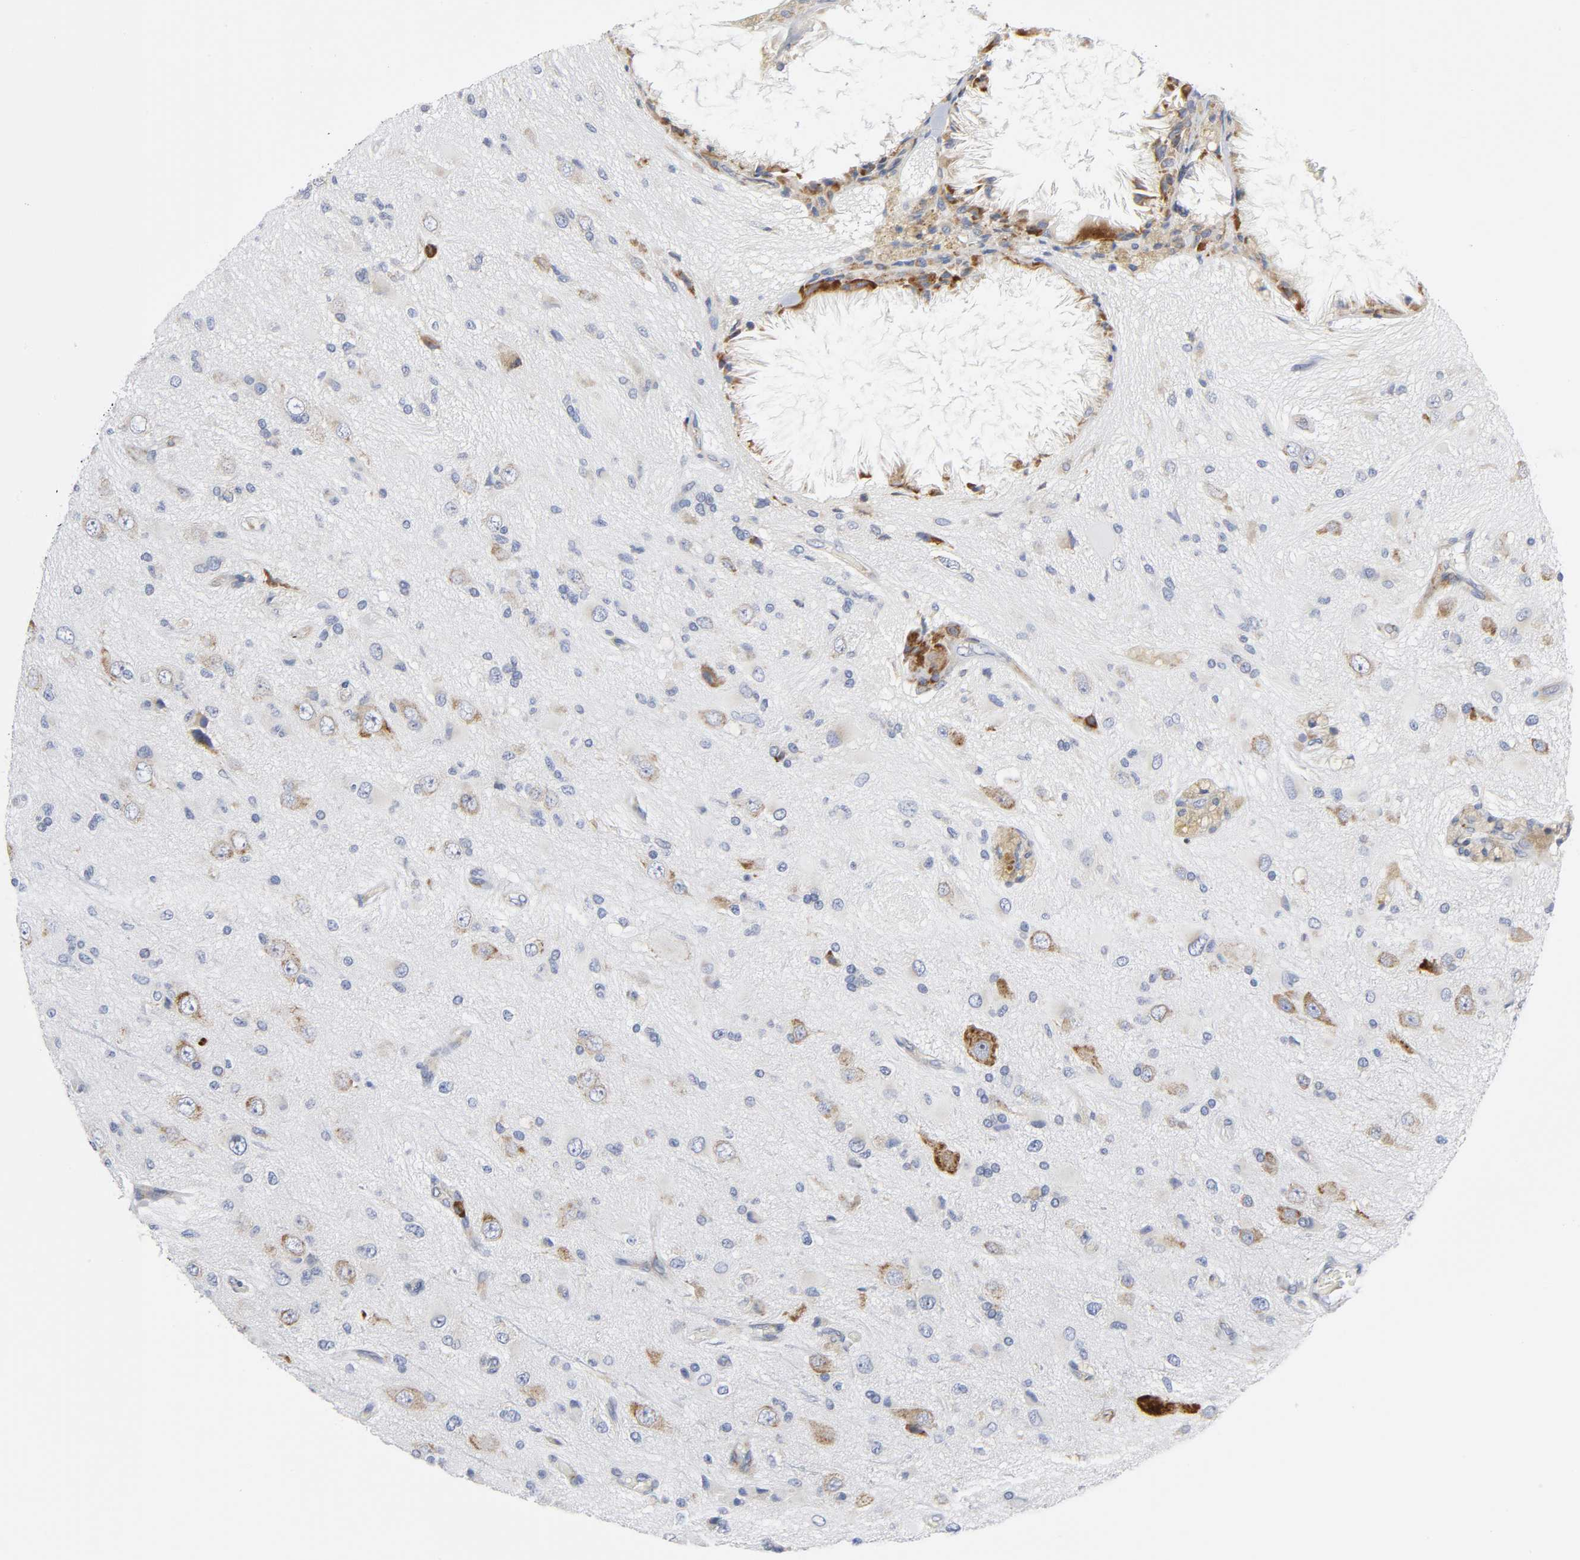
{"staining": {"intensity": "weak", "quantity": "25%-75%", "location": "cytoplasmic/membranous"}, "tissue": "glioma", "cell_type": "Tumor cells", "image_type": "cancer", "snomed": [{"axis": "morphology", "description": "Glioma, malignant, High grade"}, {"axis": "topography", "description": "Brain"}], "caption": "A micrograph of malignant glioma (high-grade) stained for a protein reveals weak cytoplasmic/membranous brown staining in tumor cells.", "gene": "REL", "patient": {"sex": "male", "age": 47}}